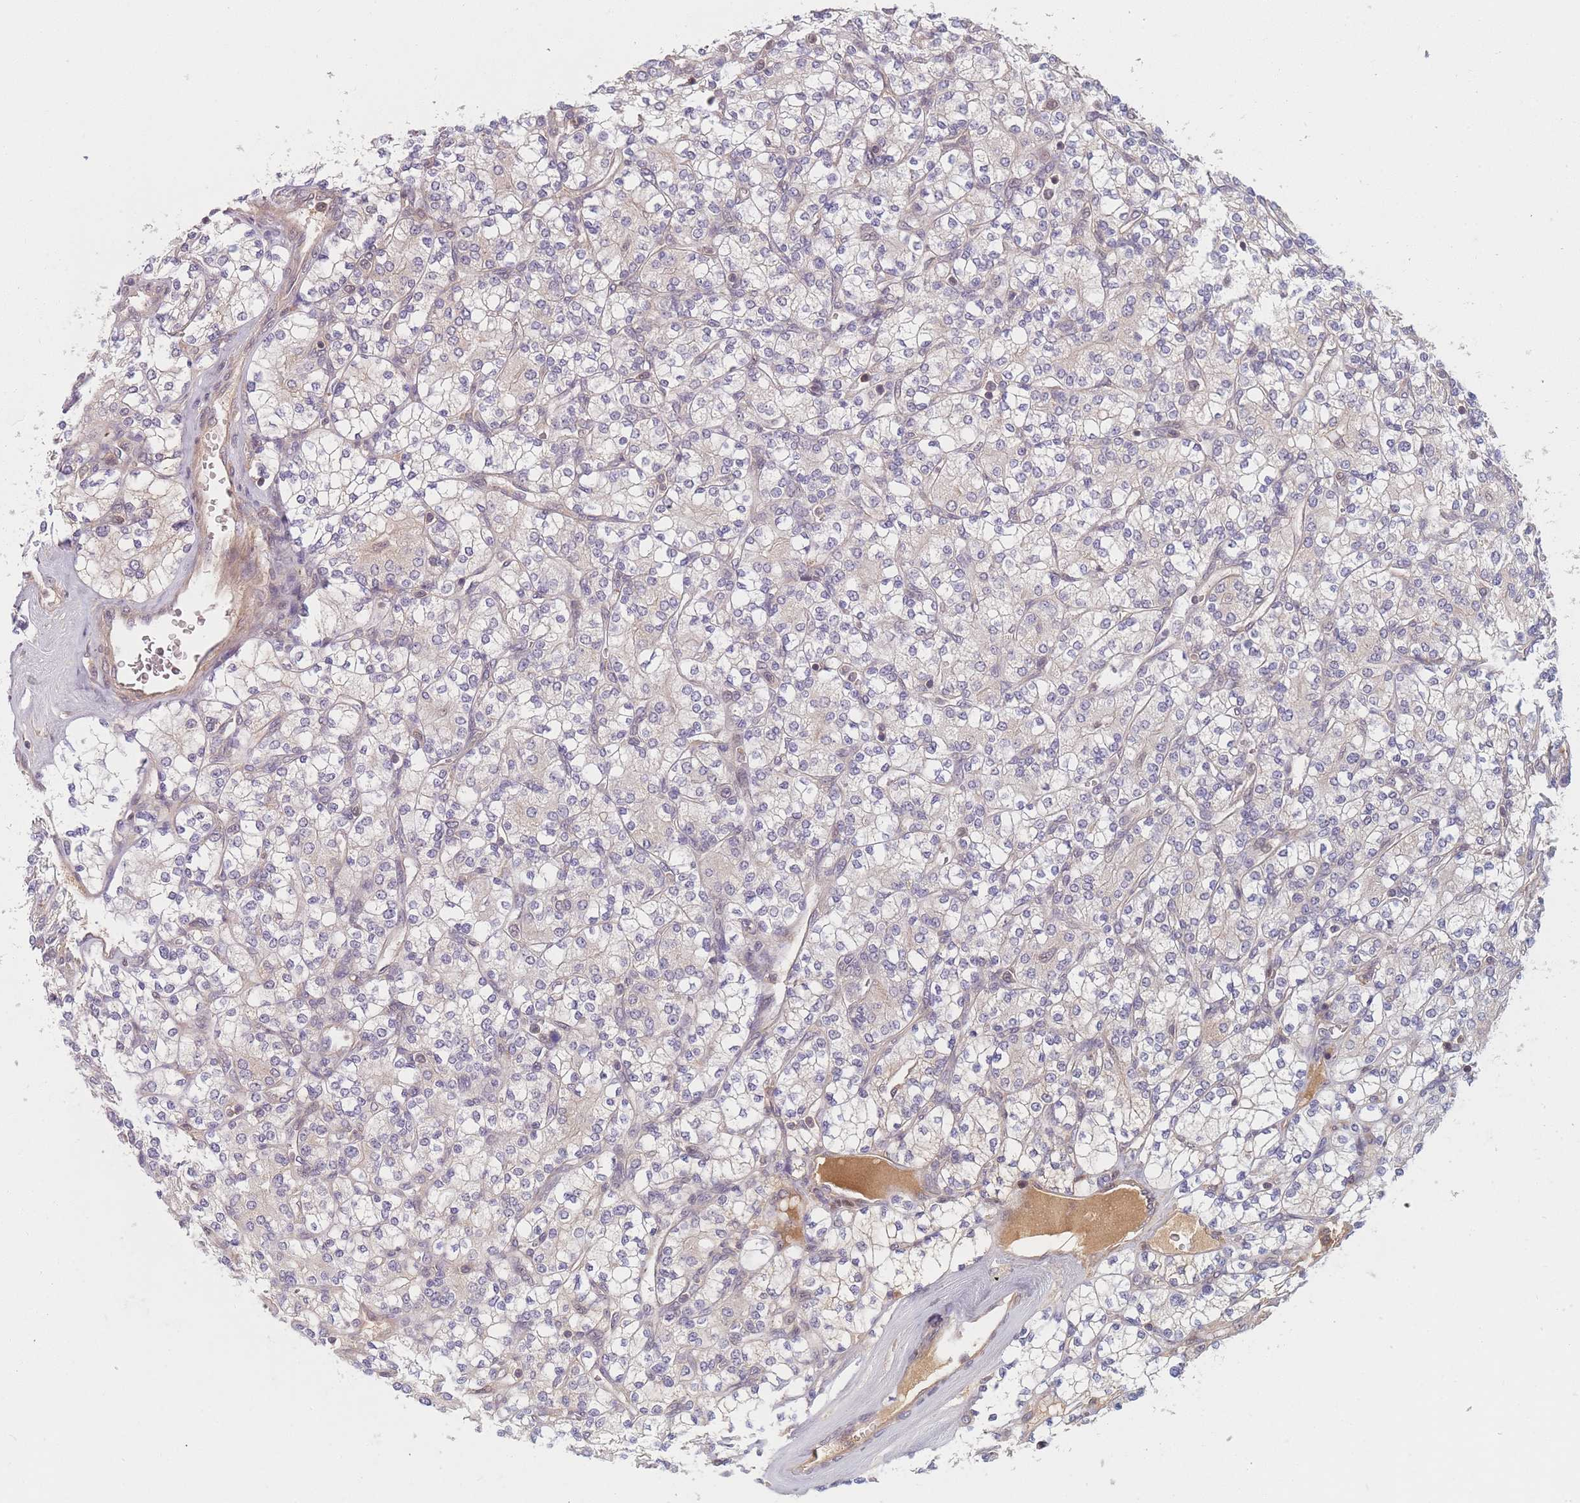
{"staining": {"intensity": "negative", "quantity": "none", "location": "none"}, "tissue": "renal cancer", "cell_type": "Tumor cells", "image_type": "cancer", "snomed": [{"axis": "morphology", "description": "Adenocarcinoma, NOS"}, {"axis": "topography", "description": "Kidney"}], "caption": "Immunohistochemistry (IHC) micrograph of neoplastic tissue: adenocarcinoma (renal) stained with DAB (3,3'-diaminobenzidine) demonstrates no significant protein positivity in tumor cells.", "gene": "FAM153A", "patient": {"sex": "male", "age": 77}}